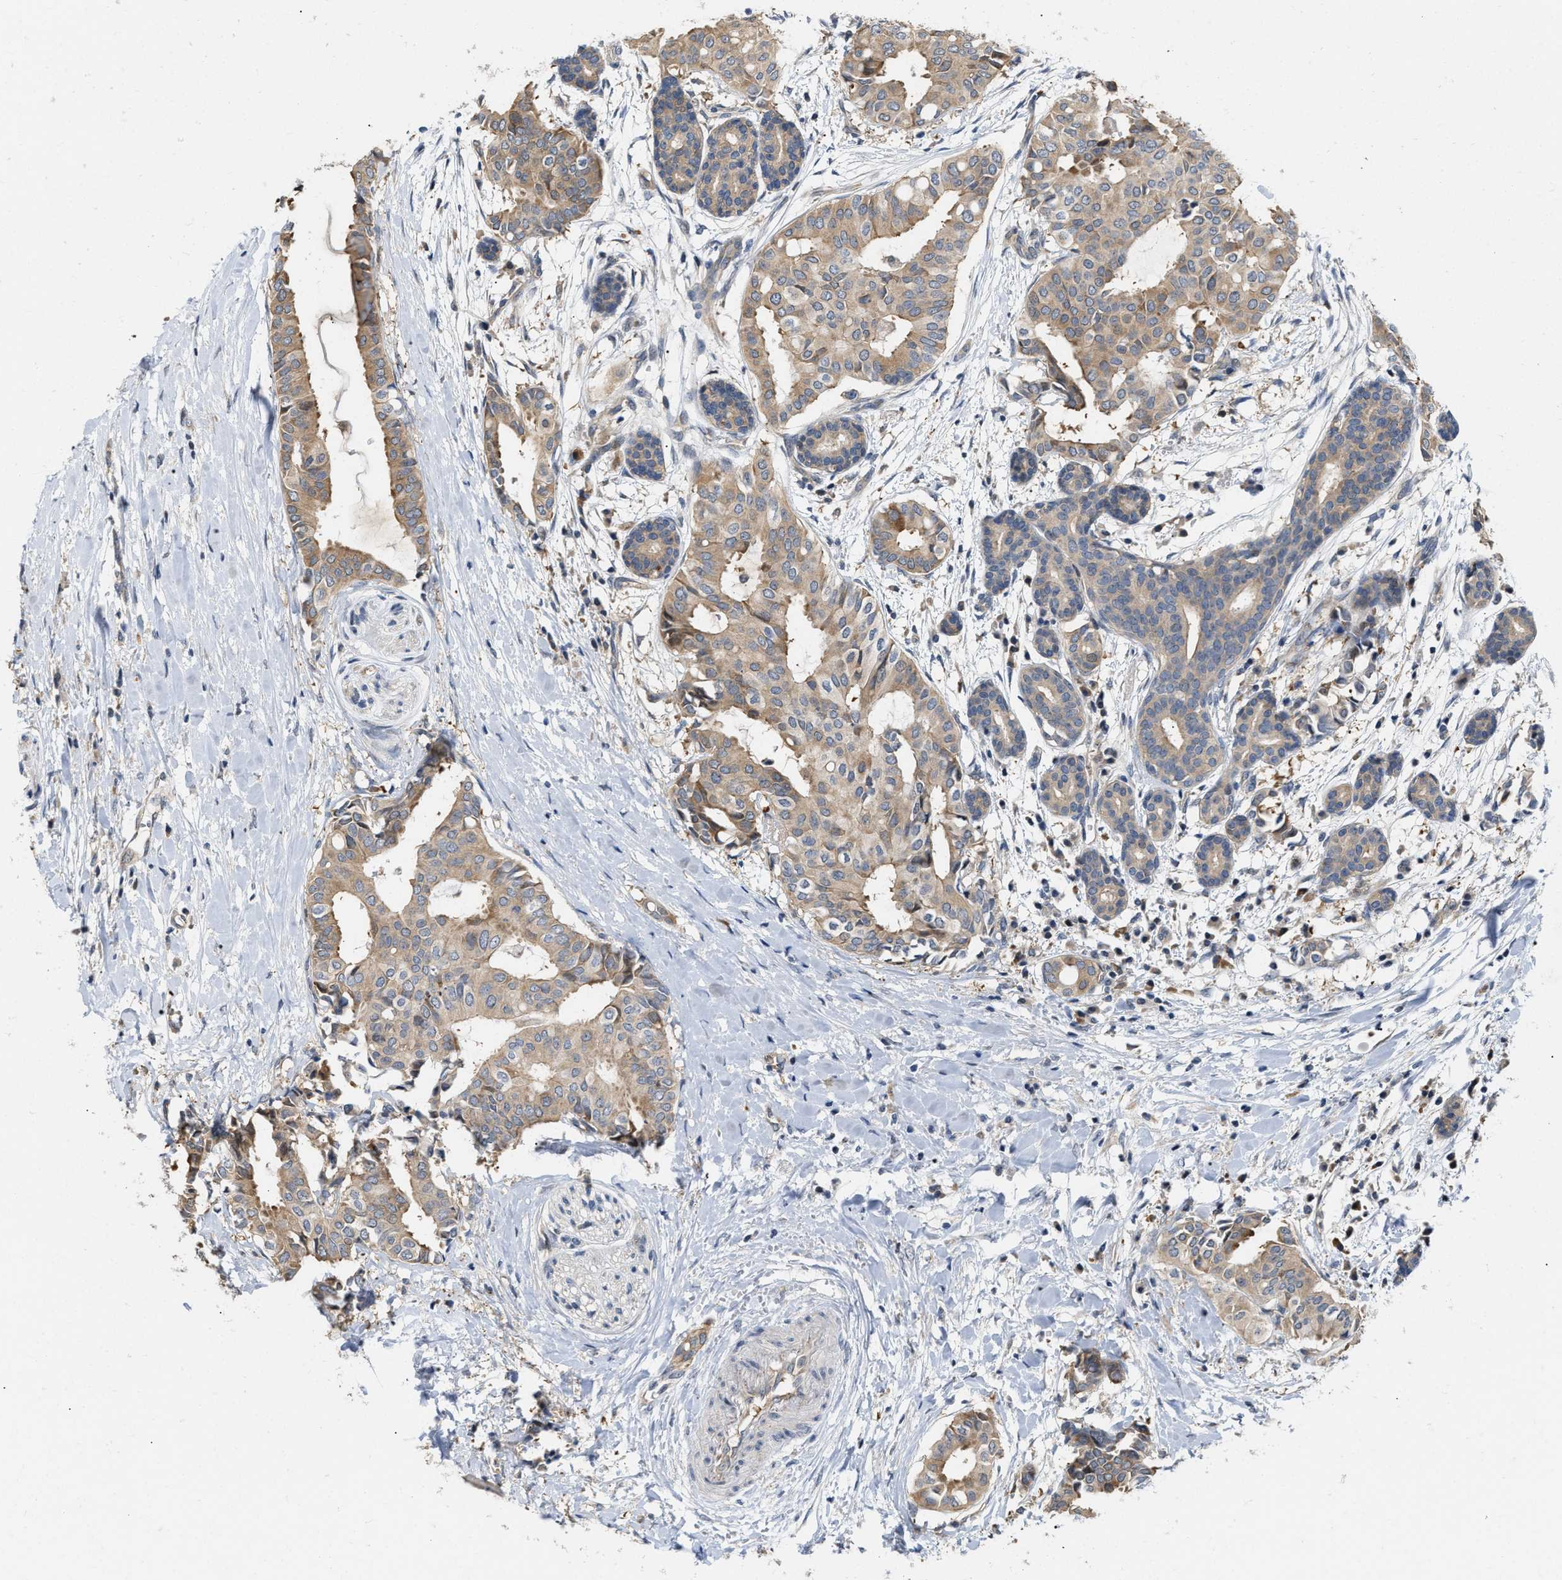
{"staining": {"intensity": "weak", "quantity": ">75%", "location": "cytoplasmic/membranous"}, "tissue": "head and neck cancer", "cell_type": "Tumor cells", "image_type": "cancer", "snomed": [{"axis": "morphology", "description": "Adenocarcinoma, NOS"}, {"axis": "topography", "description": "Salivary gland"}, {"axis": "topography", "description": "Head-Neck"}], "caption": "Tumor cells display weak cytoplasmic/membranous positivity in approximately >75% of cells in head and neck cancer. The protein of interest is stained brown, and the nuclei are stained in blue (DAB (3,3'-diaminobenzidine) IHC with brightfield microscopy, high magnification).", "gene": "CSNK1A1", "patient": {"sex": "female", "age": 59}}